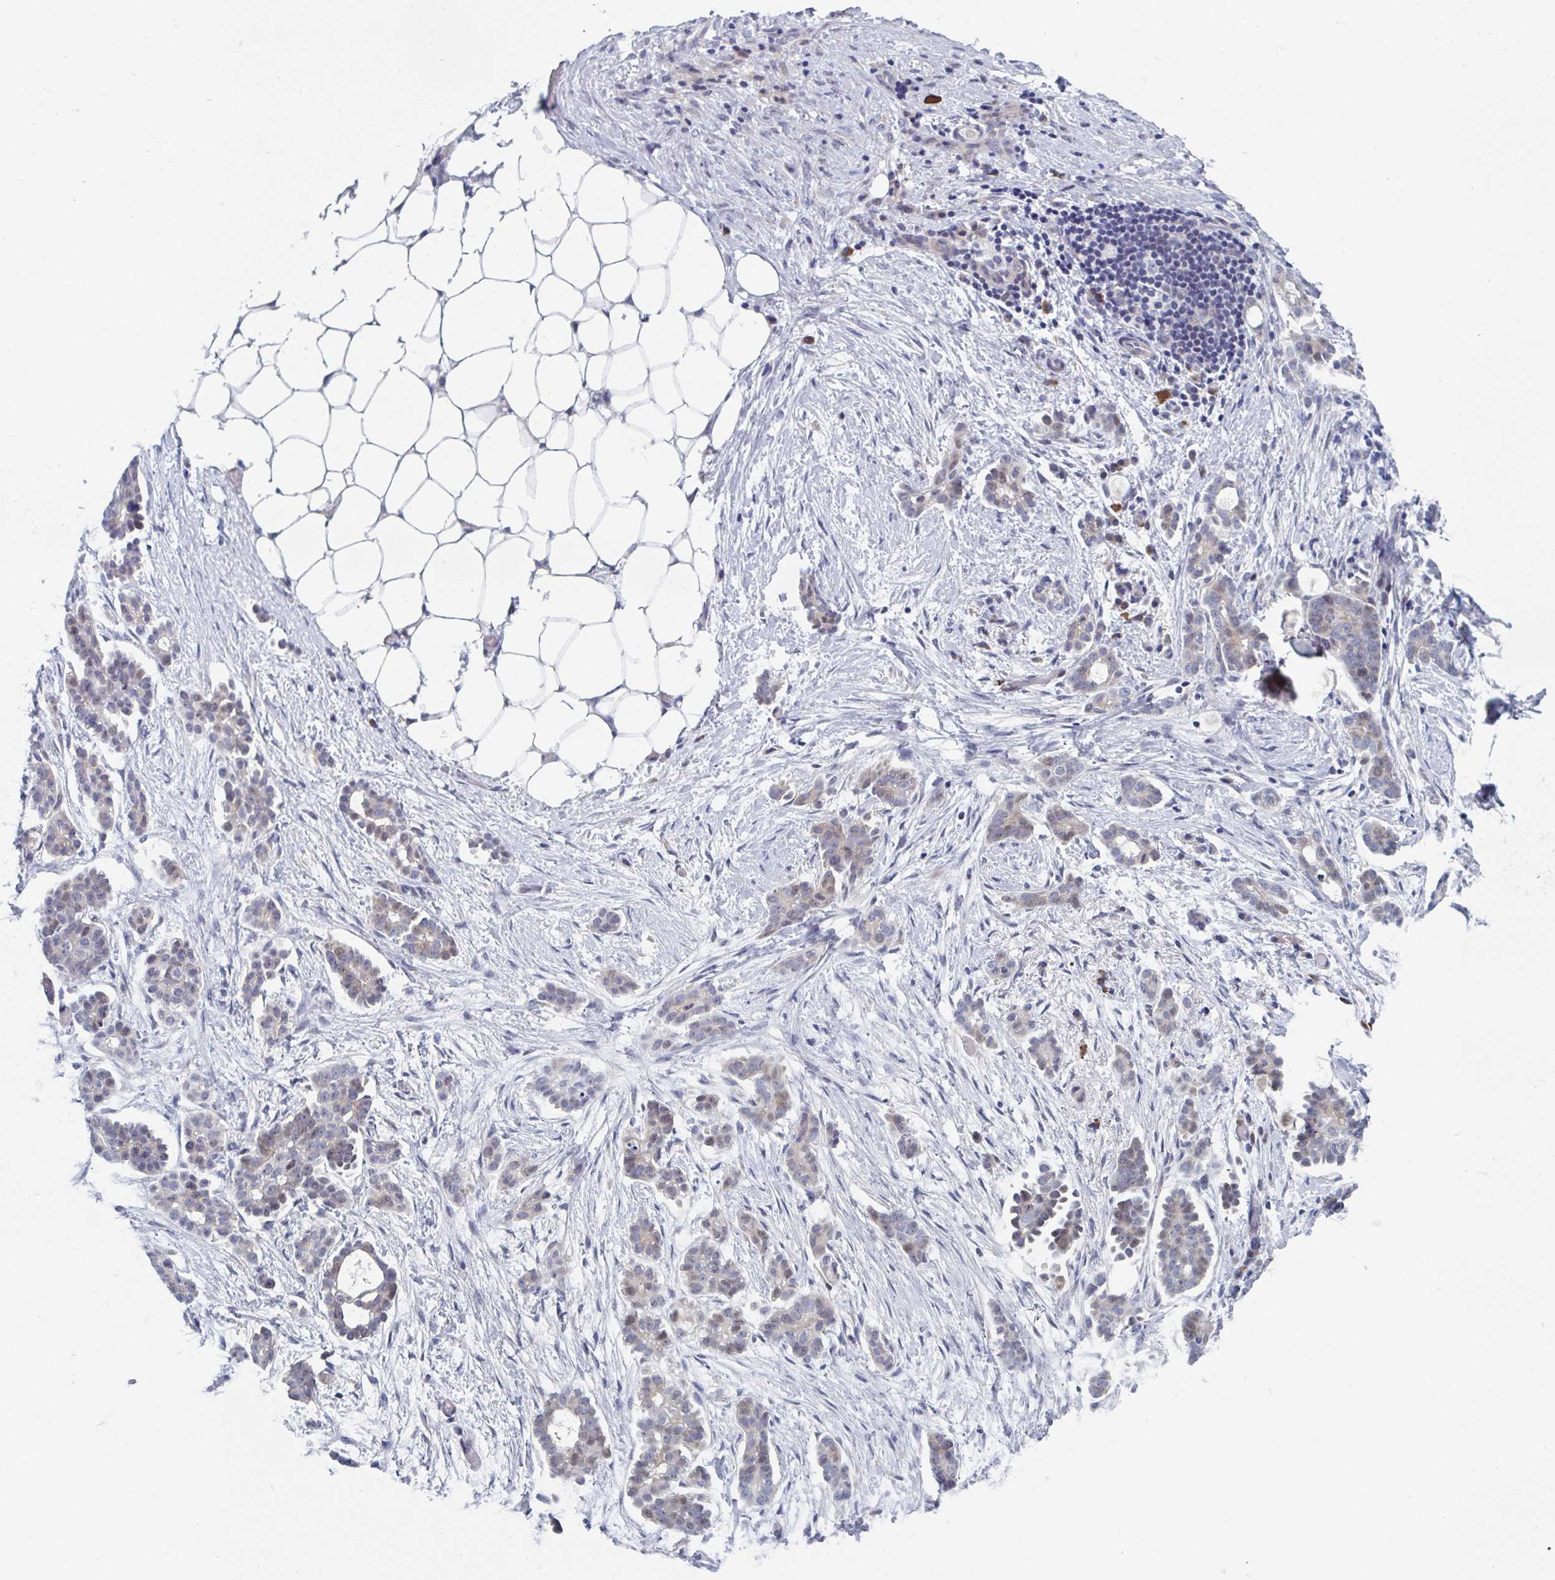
{"staining": {"intensity": "weak", "quantity": "25%-75%", "location": "nuclear"}, "tissue": "ovarian cancer", "cell_type": "Tumor cells", "image_type": "cancer", "snomed": [{"axis": "morphology", "description": "Cystadenocarcinoma, serous, NOS"}, {"axis": "topography", "description": "Ovary"}], "caption": "About 25%-75% of tumor cells in human ovarian cancer (serous cystadenocarcinoma) show weak nuclear protein staining as visualized by brown immunohistochemical staining.", "gene": "CENPT", "patient": {"sex": "female", "age": 50}}